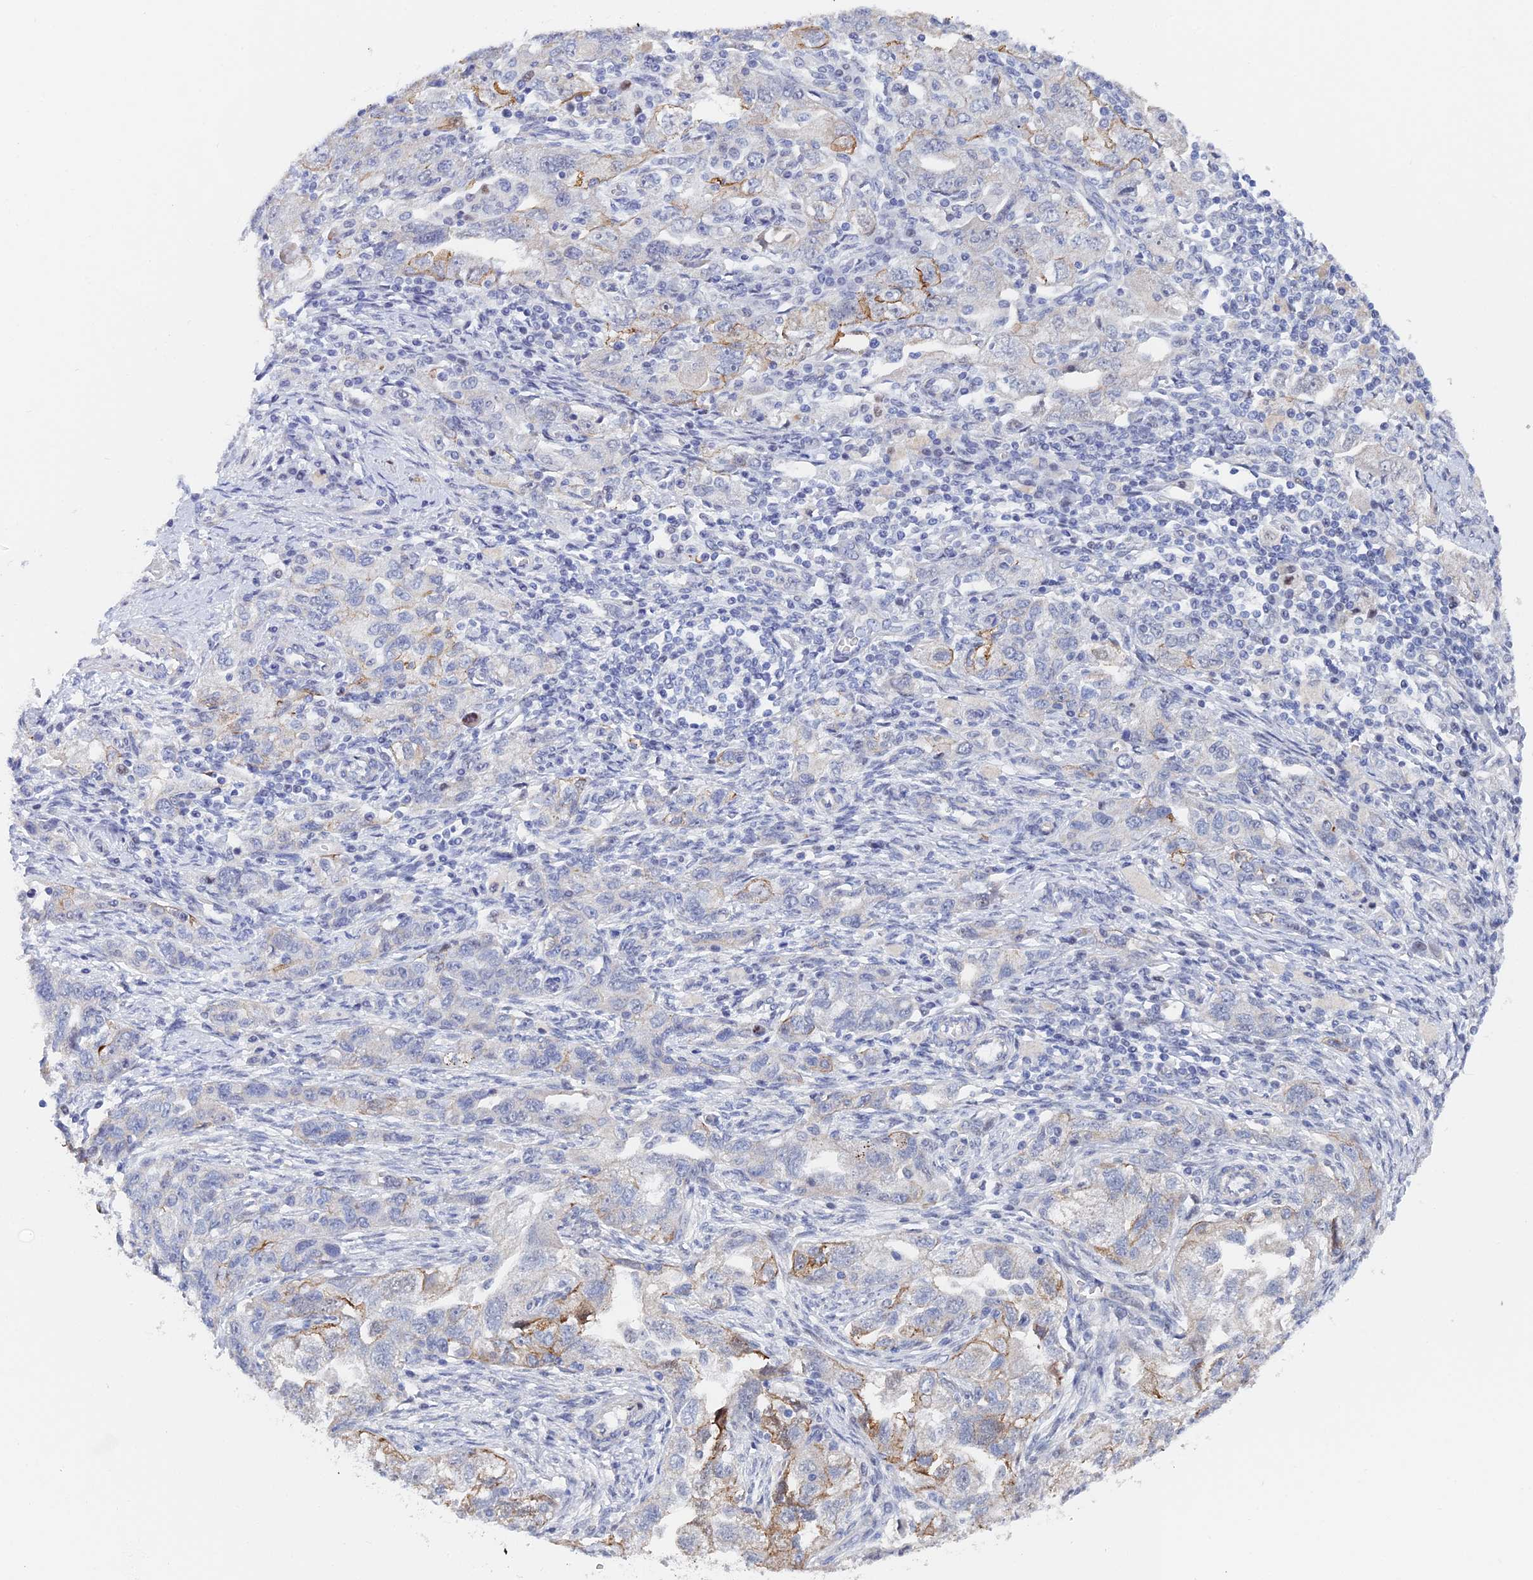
{"staining": {"intensity": "moderate", "quantity": "<25%", "location": "cytoplasmic/membranous"}, "tissue": "ovarian cancer", "cell_type": "Tumor cells", "image_type": "cancer", "snomed": [{"axis": "morphology", "description": "Carcinoma, NOS"}, {"axis": "morphology", "description": "Cystadenocarcinoma, serous, NOS"}, {"axis": "topography", "description": "Ovary"}], "caption": "Protein staining reveals moderate cytoplasmic/membranous expression in approximately <25% of tumor cells in serous cystadenocarcinoma (ovarian).", "gene": "GMNC", "patient": {"sex": "female", "age": 69}}